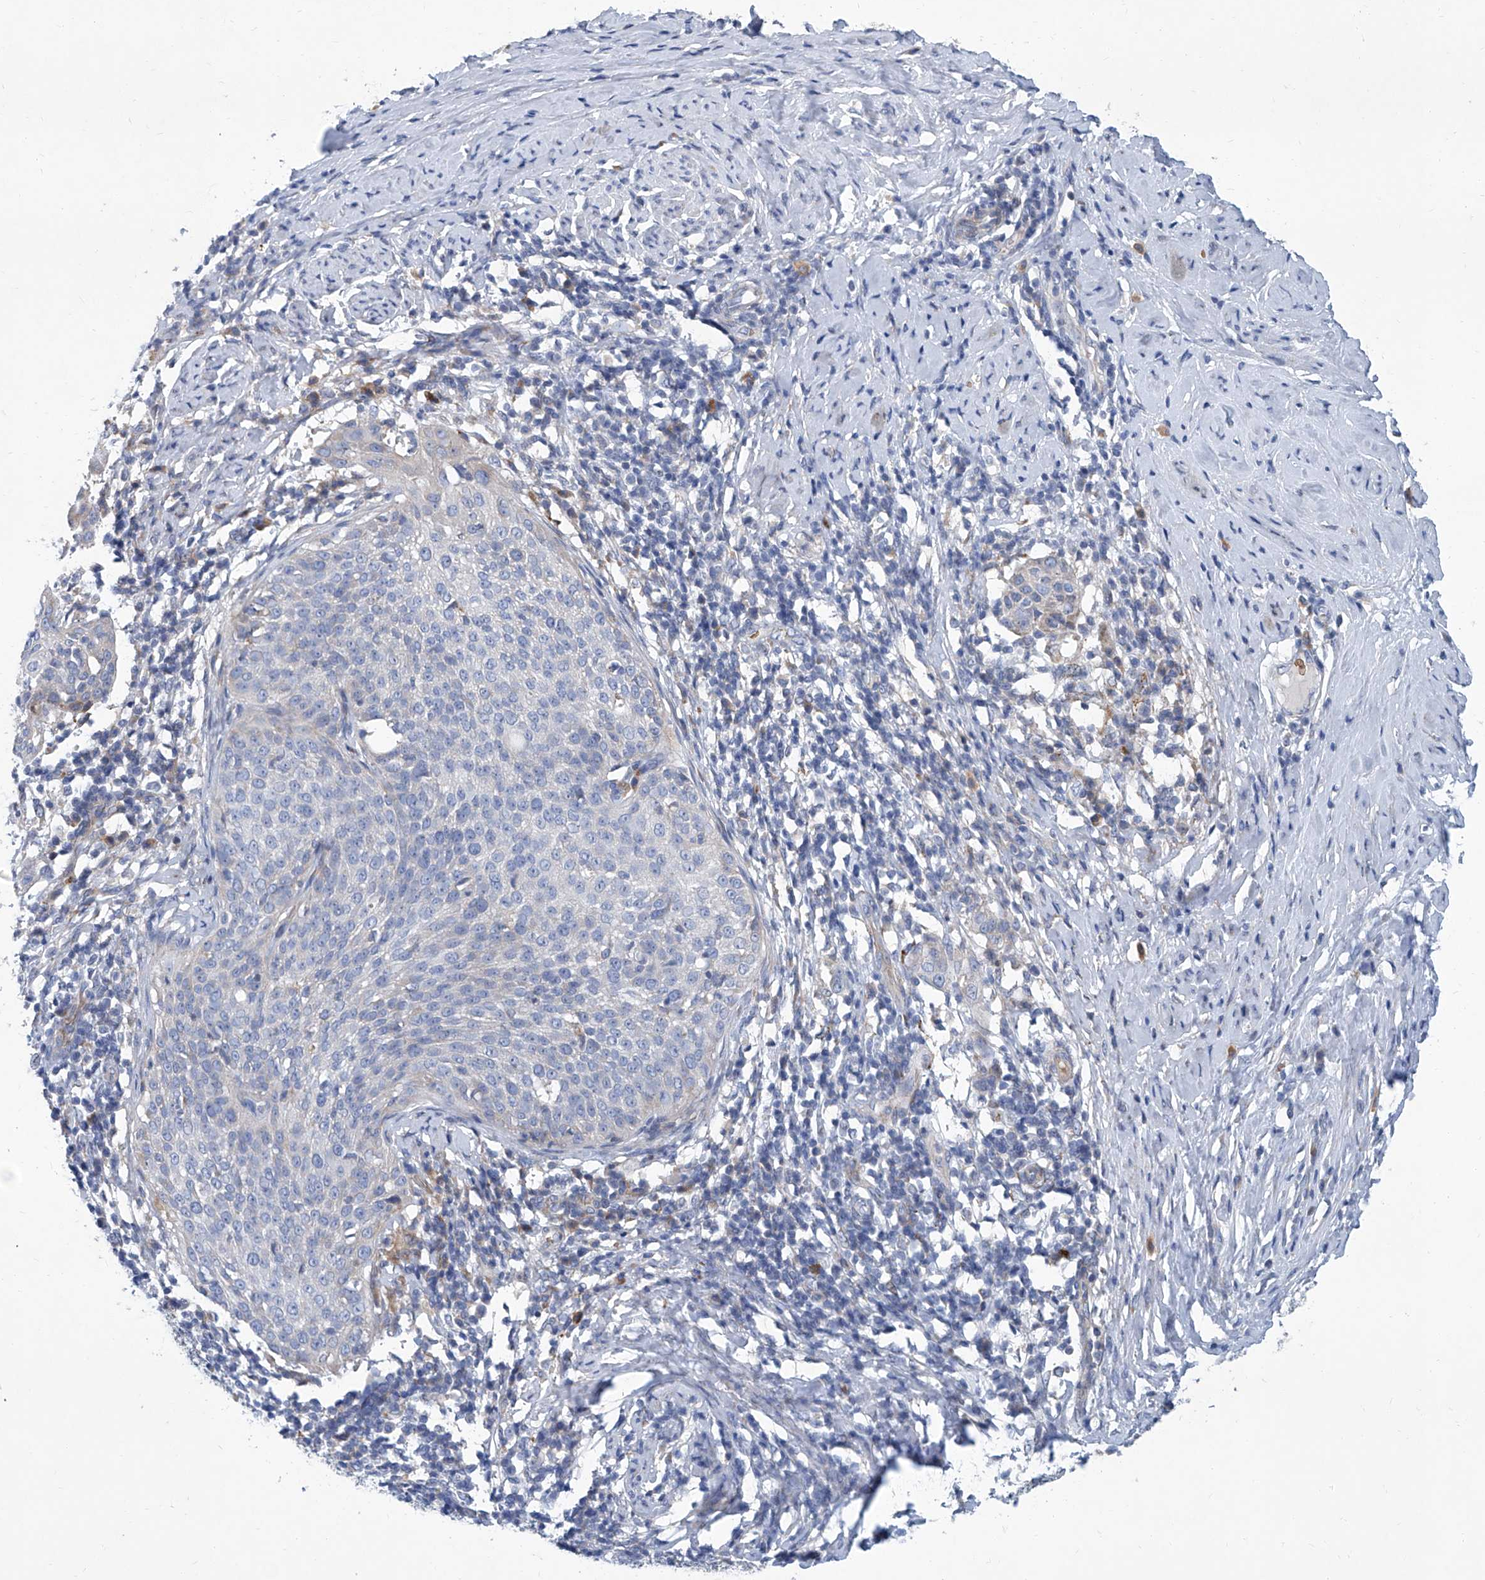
{"staining": {"intensity": "negative", "quantity": "none", "location": "none"}, "tissue": "cervical cancer", "cell_type": "Tumor cells", "image_type": "cancer", "snomed": [{"axis": "morphology", "description": "Squamous cell carcinoma, NOS"}, {"axis": "topography", "description": "Cervix"}], "caption": "A high-resolution image shows immunohistochemistry staining of cervical cancer, which displays no significant staining in tumor cells.", "gene": "FPR2", "patient": {"sex": "female", "age": 51}}